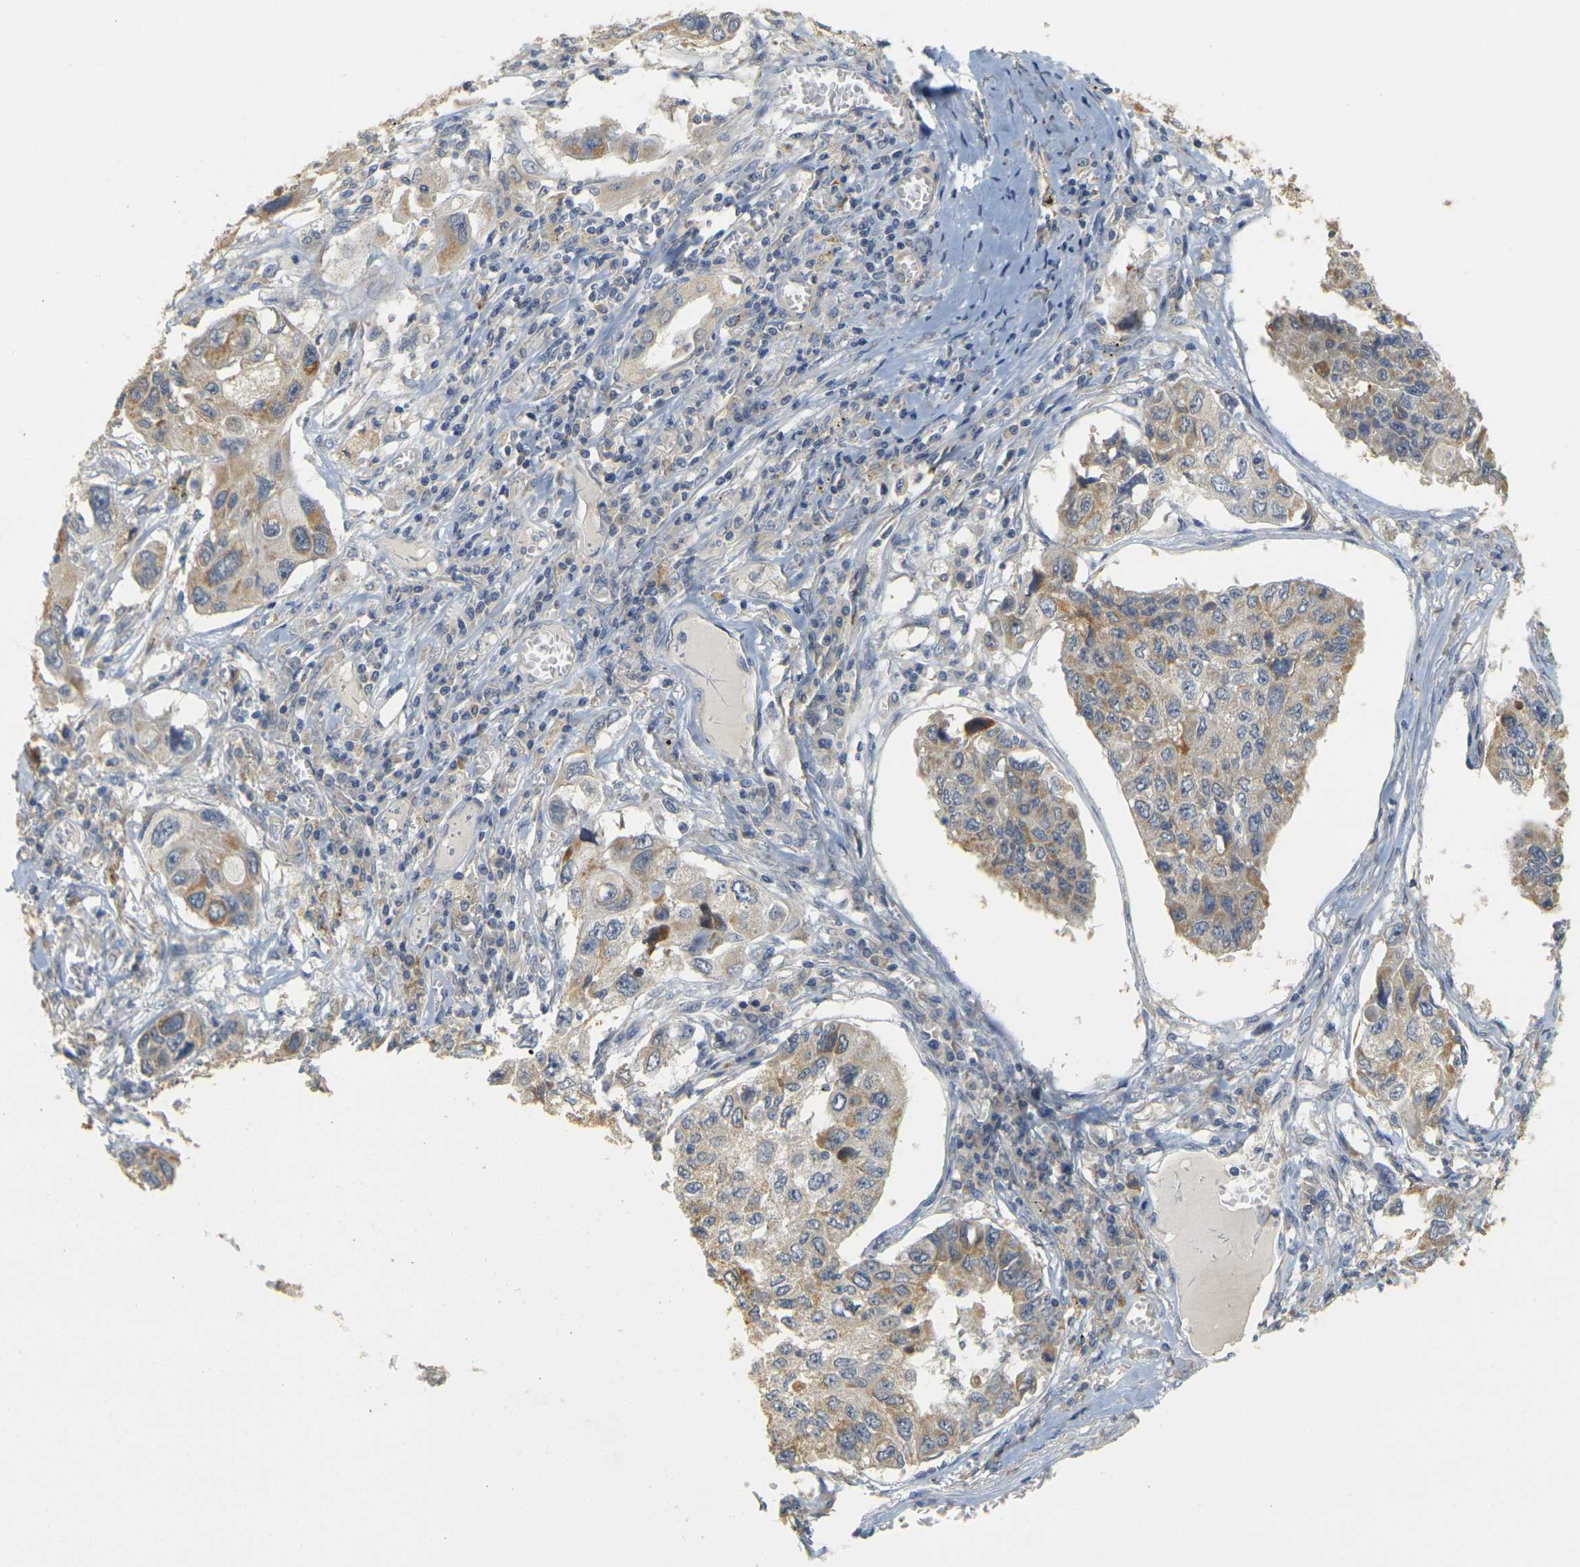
{"staining": {"intensity": "weak", "quantity": ">75%", "location": "cytoplasmic/membranous"}, "tissue": "lung cancer", "cell_type": "Tumor cells", "image_type": "cancer", "snomed": [{"axis": "morphology", "description": "Squamous cell carcinoma, NOS"}, {"axis": "topography", "description": "Lung"}], "caption": "This photomicrograph shows lung squamous cell carcinoma stained with immunohistochemistry (IHC) to label a protein in brown. The cytoplasmic/membranous of tumor cells show weak positivity for the protein. Nuclei are counter-stained blue.", "gene": "GDAP1", "patient": {"sex": "male", "age": 71}}